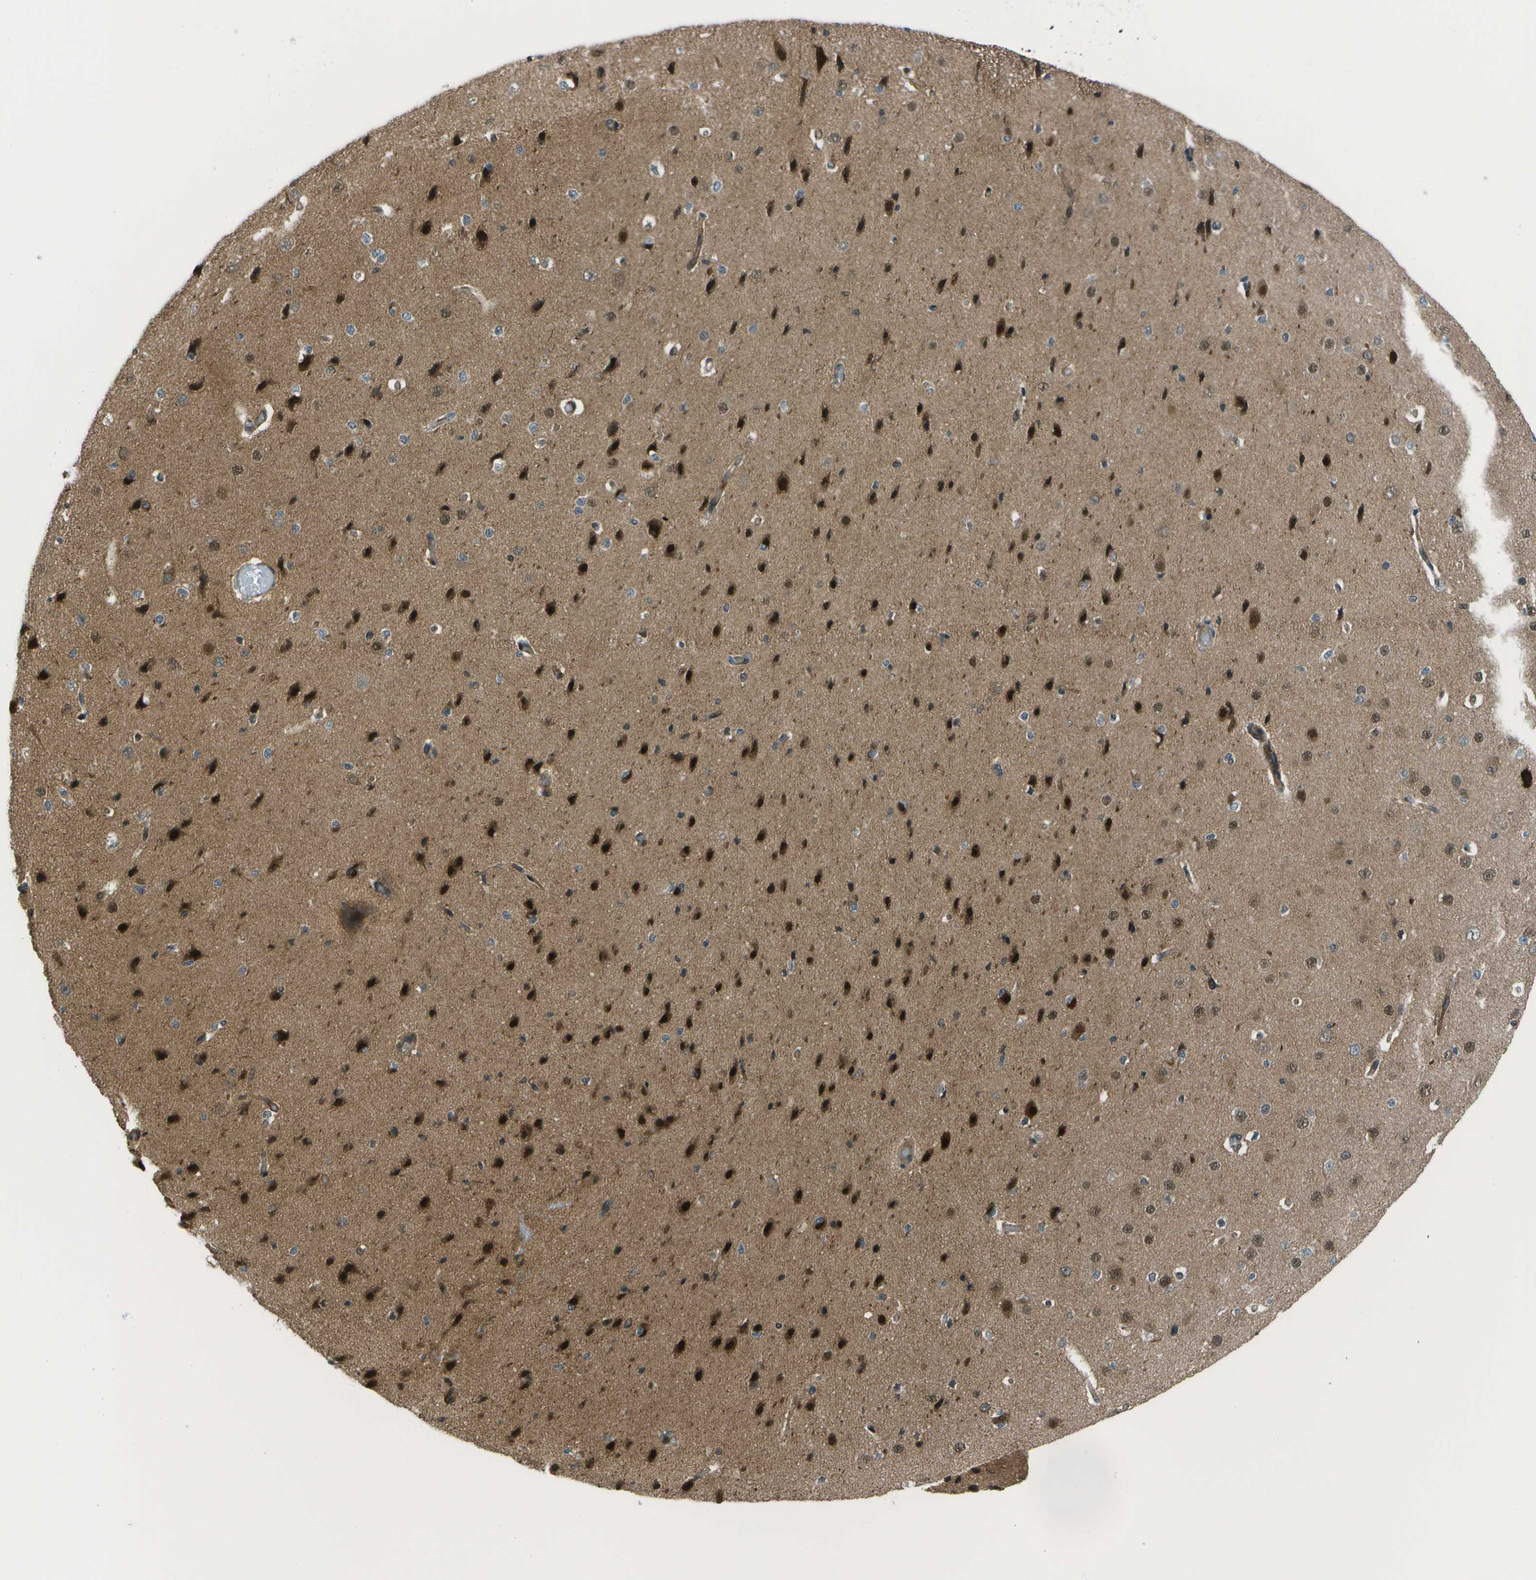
{"staining": {"intensity": "weak", "quantity": ">75%", "location": "cytoplasmic/membranous"}, "tissue": "cerebral cortex", "cell_type": "Endothelial cells", "image_type": "normal", "snomed": [{"axis": "morphology", "description": "Normal tissue, NOS"}, {"axis": "morphology", "description": "Developmental malformation"}, {"axis": "topography", "description": "Cerebral cortex"}], "caption": "Protein staining by immunohistochemistry (IHC) exhibits weak cytoplasmic/membranous expression in about >75% of endothelial cells in unremarkable cerebral cortex. (DAB IHC, brown staining for protein, blue staining for nuclei).", "gene": "TMEM19", "patient": {"sex": "female", "age": 30}}